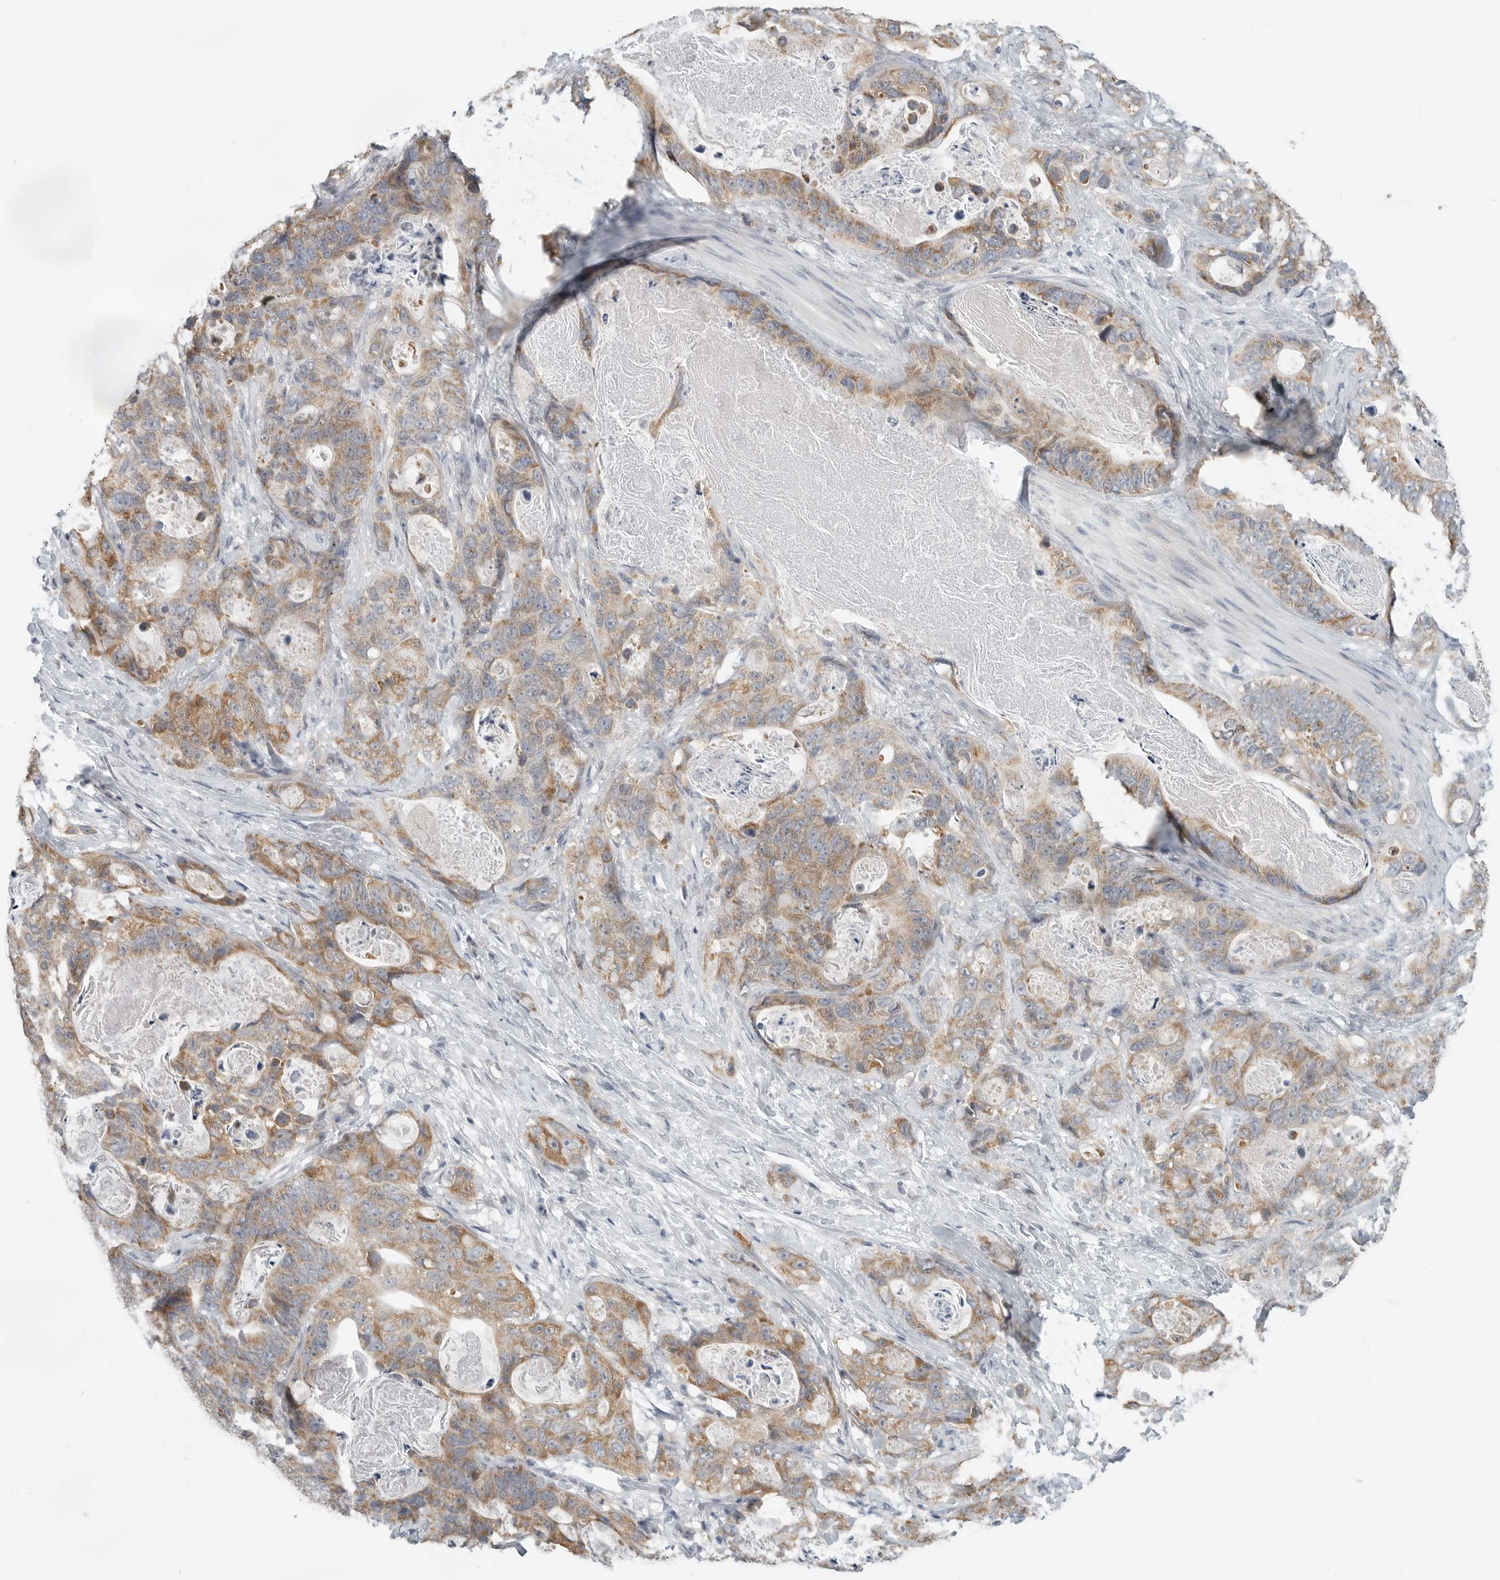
{"staining": {"intensity": "moderate", "quantity": ">75%", "location": "cytoplasmic/membranous"}, "tissue": "stomach cancer", "cell_type": "Tumor cells", "image_type": "cancer", "snomed": [{"axis": "morphology", "description": "Normal tissue, NOS"}, {"axis": "morphology", "description": "Adenocarcinoma, NOS"}, {"axis": "topography", "description": "Stomach"}], "caption": "Approximately >75% of tumor cells in human stomach cancer exhibit moderate cytoplasmic/membranous protein staining as visualized by brown immunohistochemical staining.", "gene": "IL12RB2", "patient": {"sex": "female", "age": 89}}